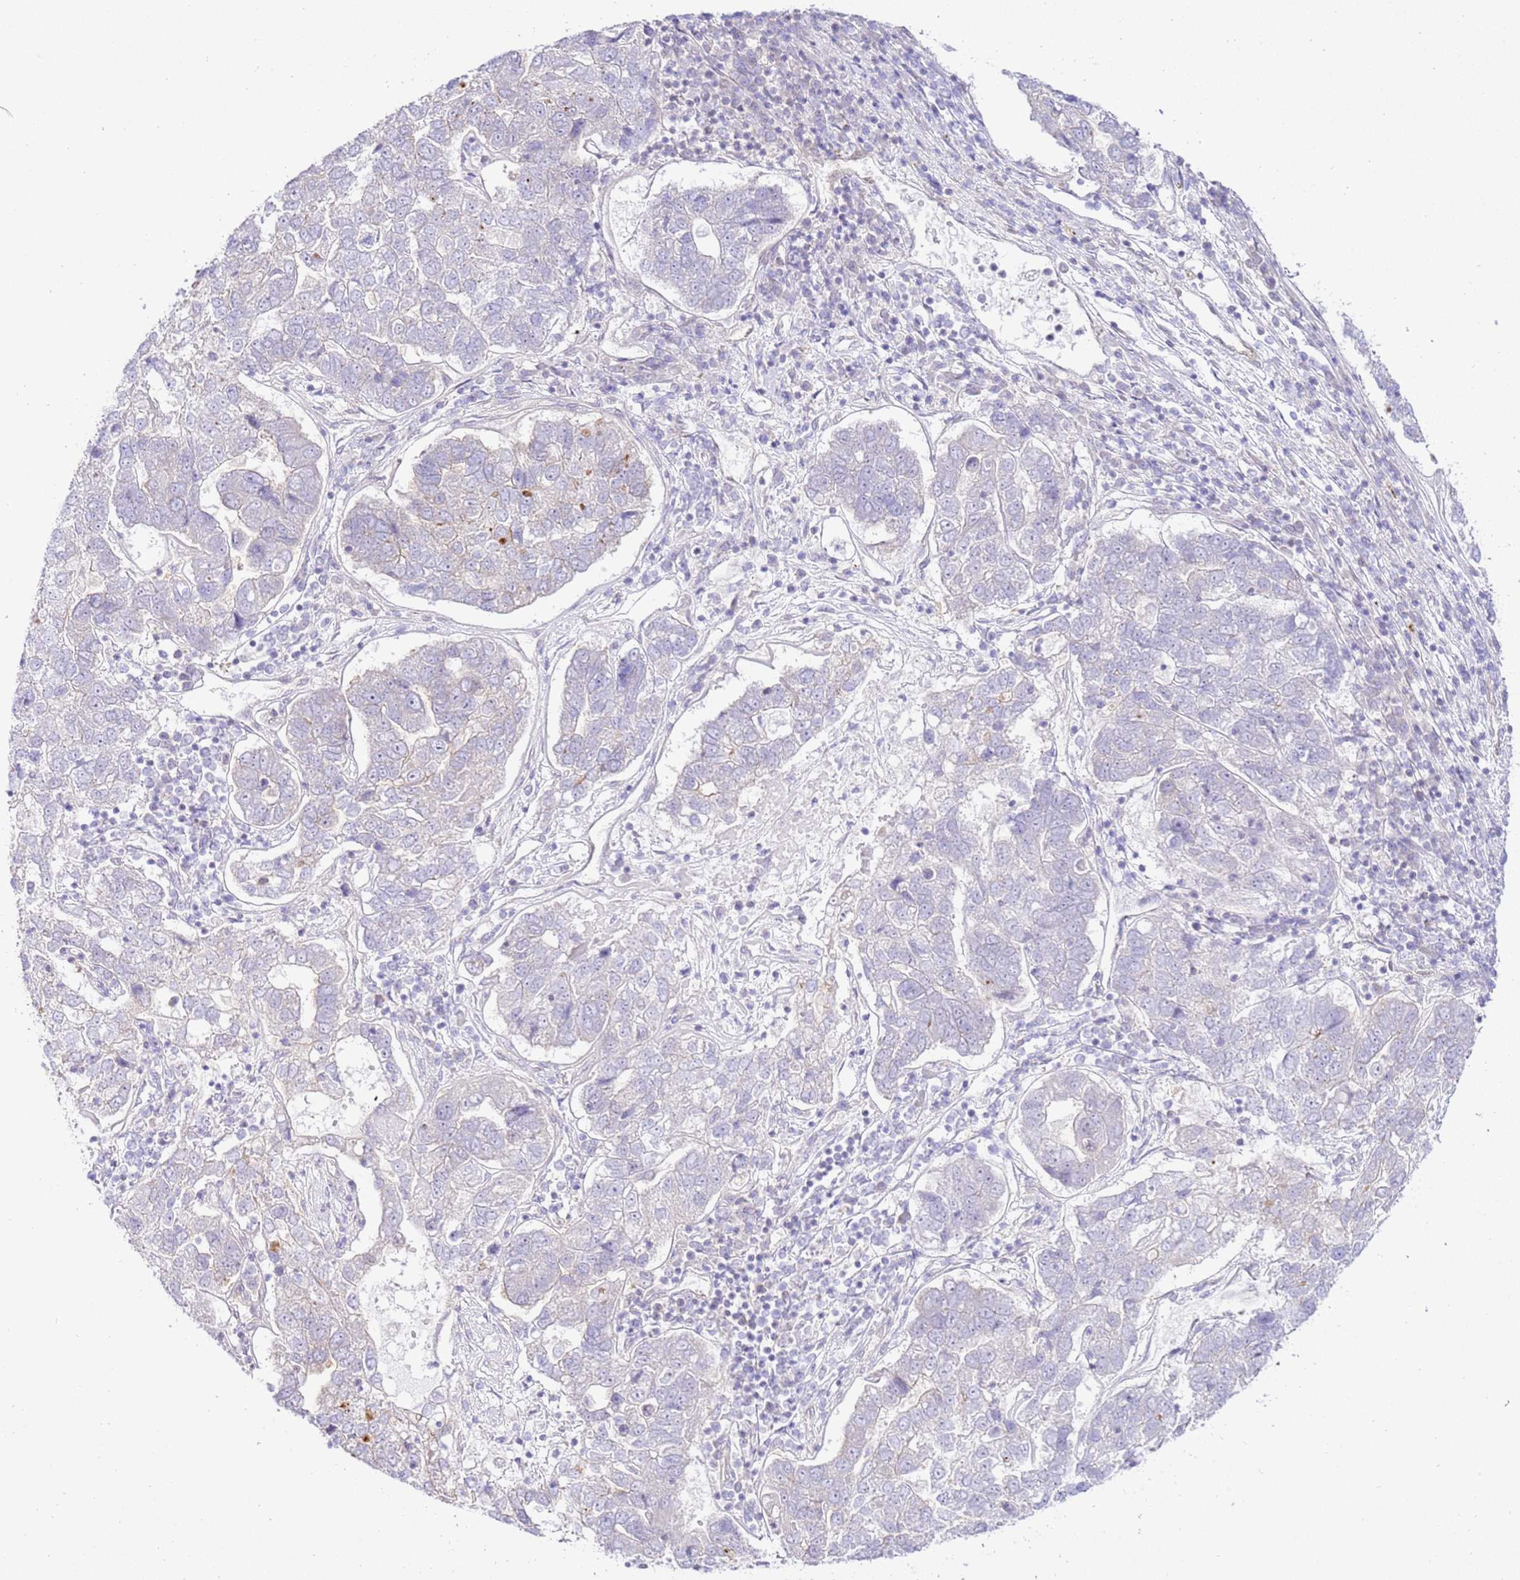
{"staining": {"intensity": "negative", "quantity": "none", "location": "none"}, "tissue": "pancreatic cancer", "cell_type": "Tumor cells", "image_type": "cancer", "snomed": [{"axis": "morphology", "description": "Adenocarcinoma, NOS"}, {"axis": "topography", "description": "Pancreas"}], "caption": "DAB immunohistochemical staining of human pancreatic cancer (adenocarcinoma) reveals no significant positivity in tumor cells. (DAB IHC with hematoxylin counter stain).", "gene": "TRIM37", "patient": {"sex": "female", "age": 61}}